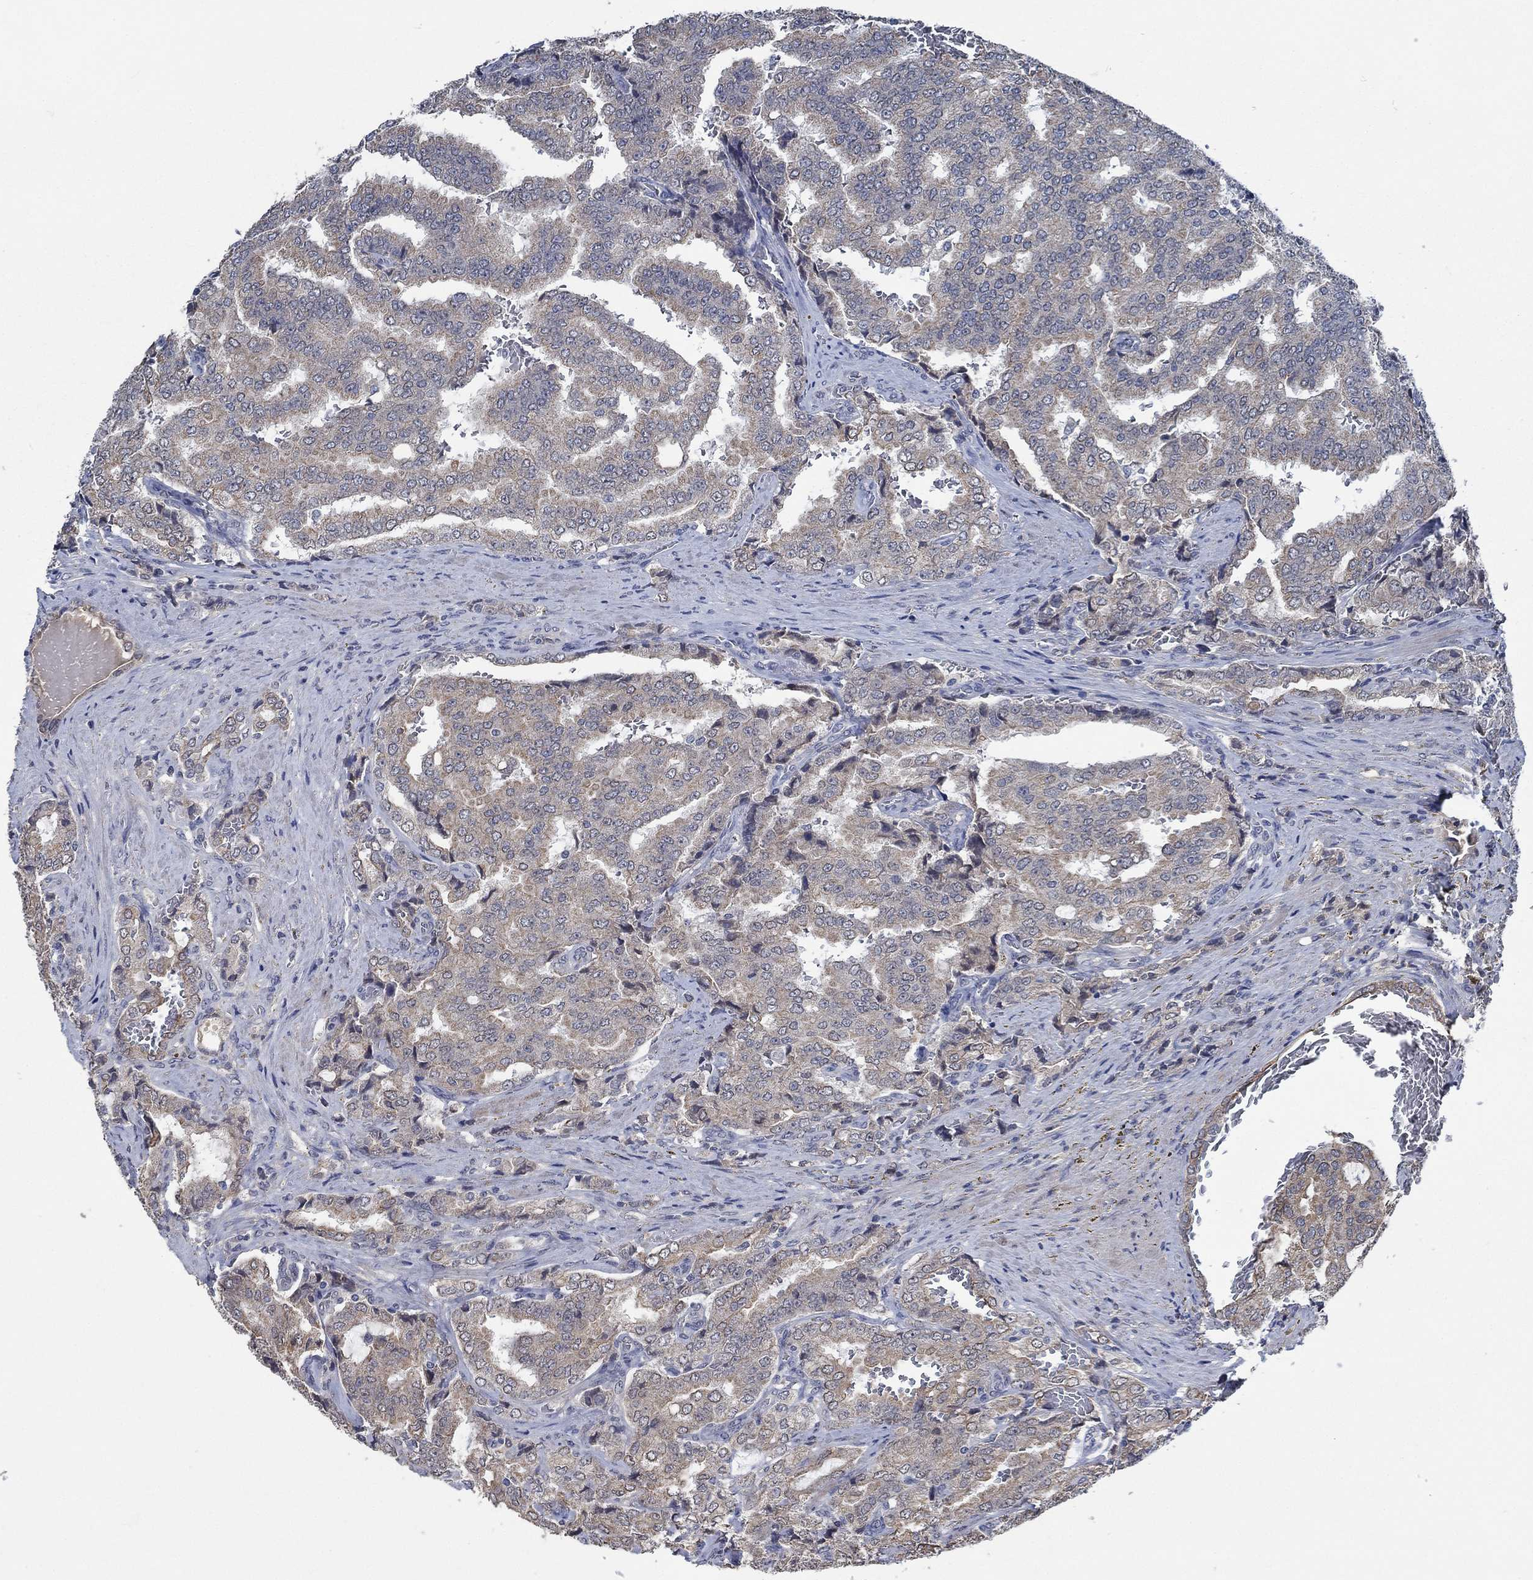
{"staining": {"intensity": "weak", "quantity": "25%-75%", "location": "cytoplasmic/membranous"}, "tissue": "prostate cancer", "cell_type": "Tumor cells", "image_type": "cancer", "snomed": [{"axis": "morphology", "description": "Adenocarcinoma, NOS"}, {"axis": "topography", "description": "Prostate"}], "caption": "Immunohistochemical staining of adenocarcinoma (prostate) exhibits weak cytoplasmic/membranous protein staining in about 25%-75% of tumor cells.", "gene": "OBSCN", "patient": {"sex": "male", "age": 65}}